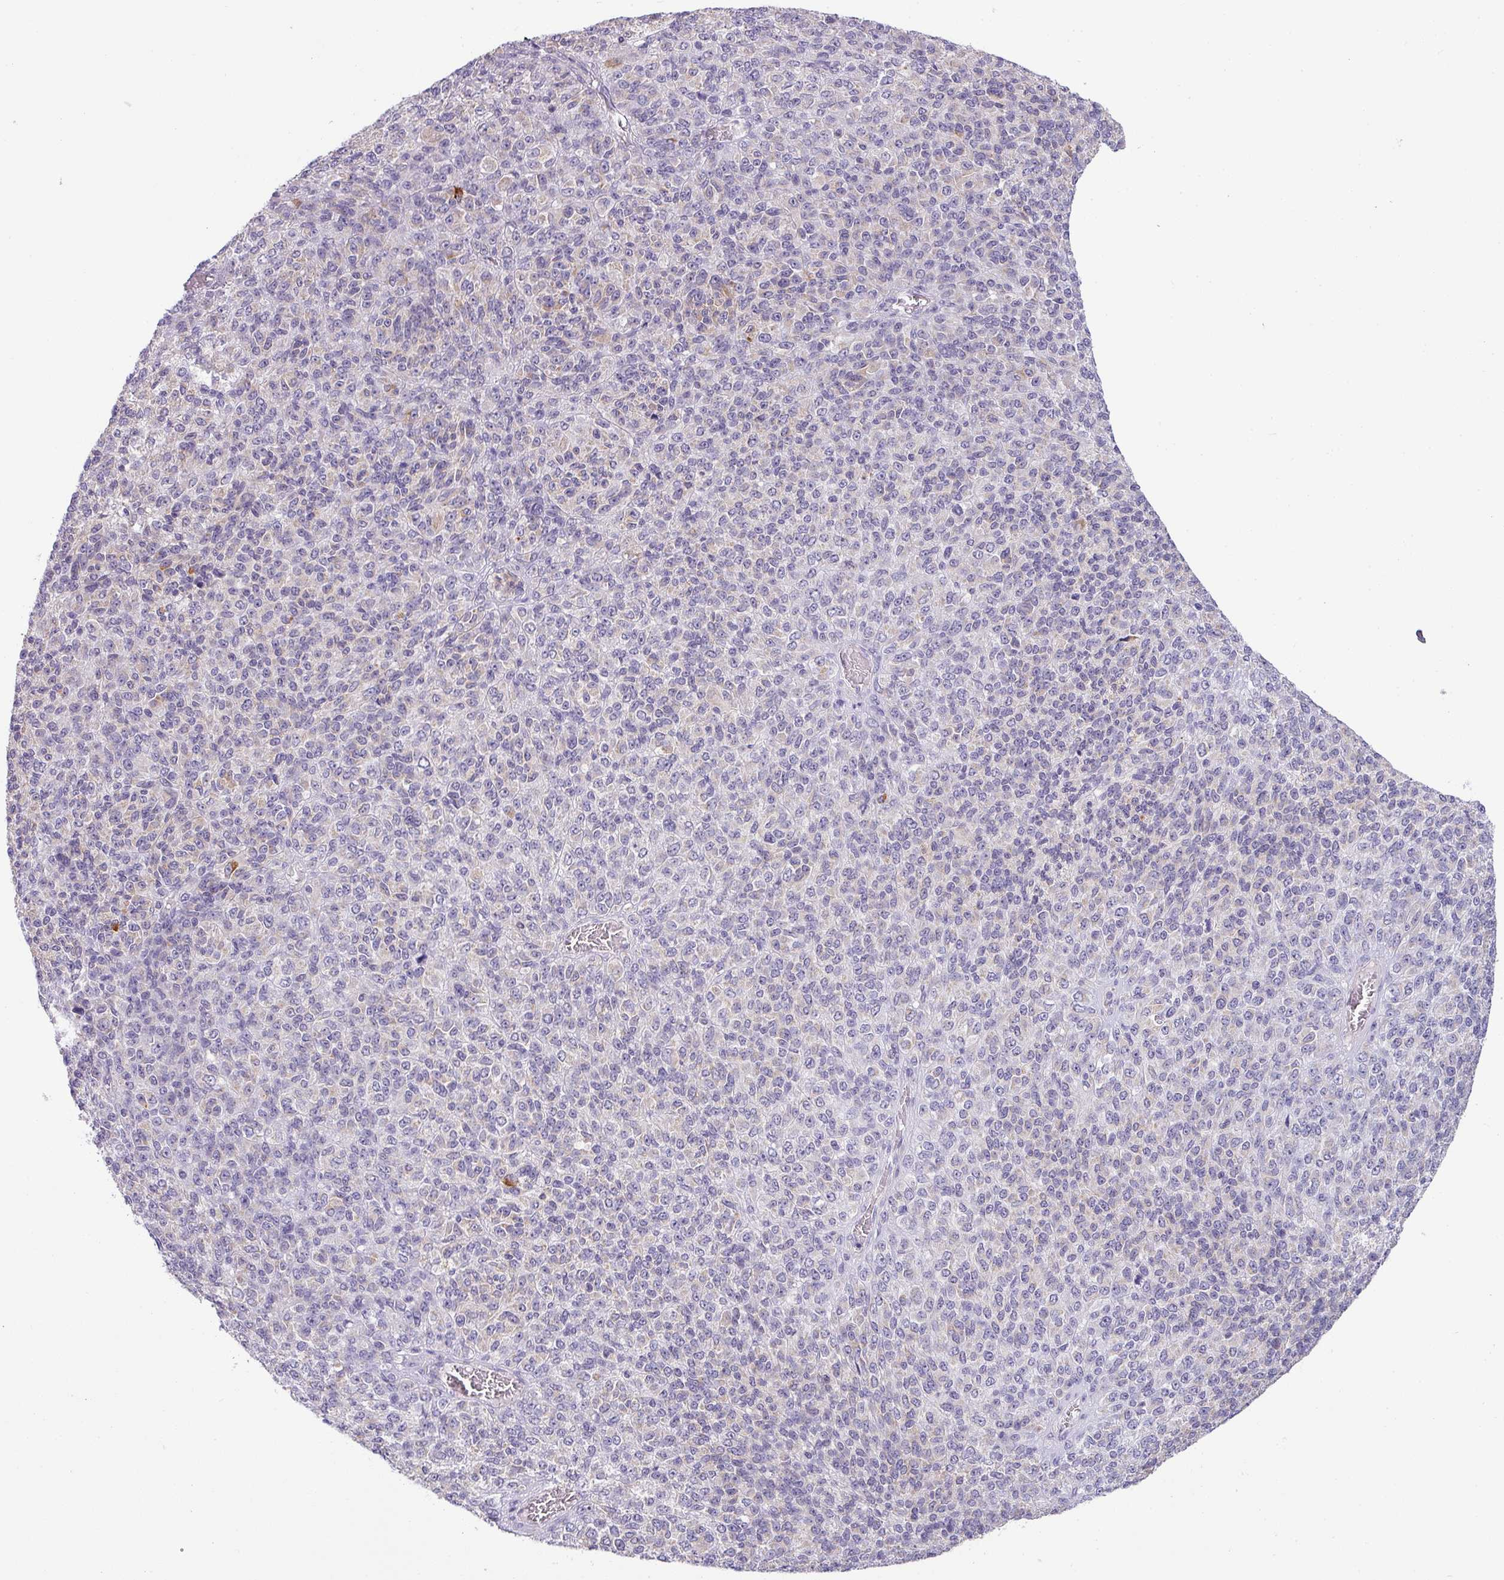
{"staining": {"intensity": "negative", "quantity": "none", "location": "none"}, "tissue": "melanoma", "cell_type": "Tumor cells", "image_type": "cancer", "snomed": [{"axis": "morphology", "description": "Malignant melanoma, Metastatic site"}, {"axis": "topography", "description": "Brain"}], "caption": "Malignant melanoma (metastatic site) was stained to show a protein in brown. There is no significant positivity in tumor cells.", "gene": "HBEGF", "patient": {"sex": "female", "age": 56}}